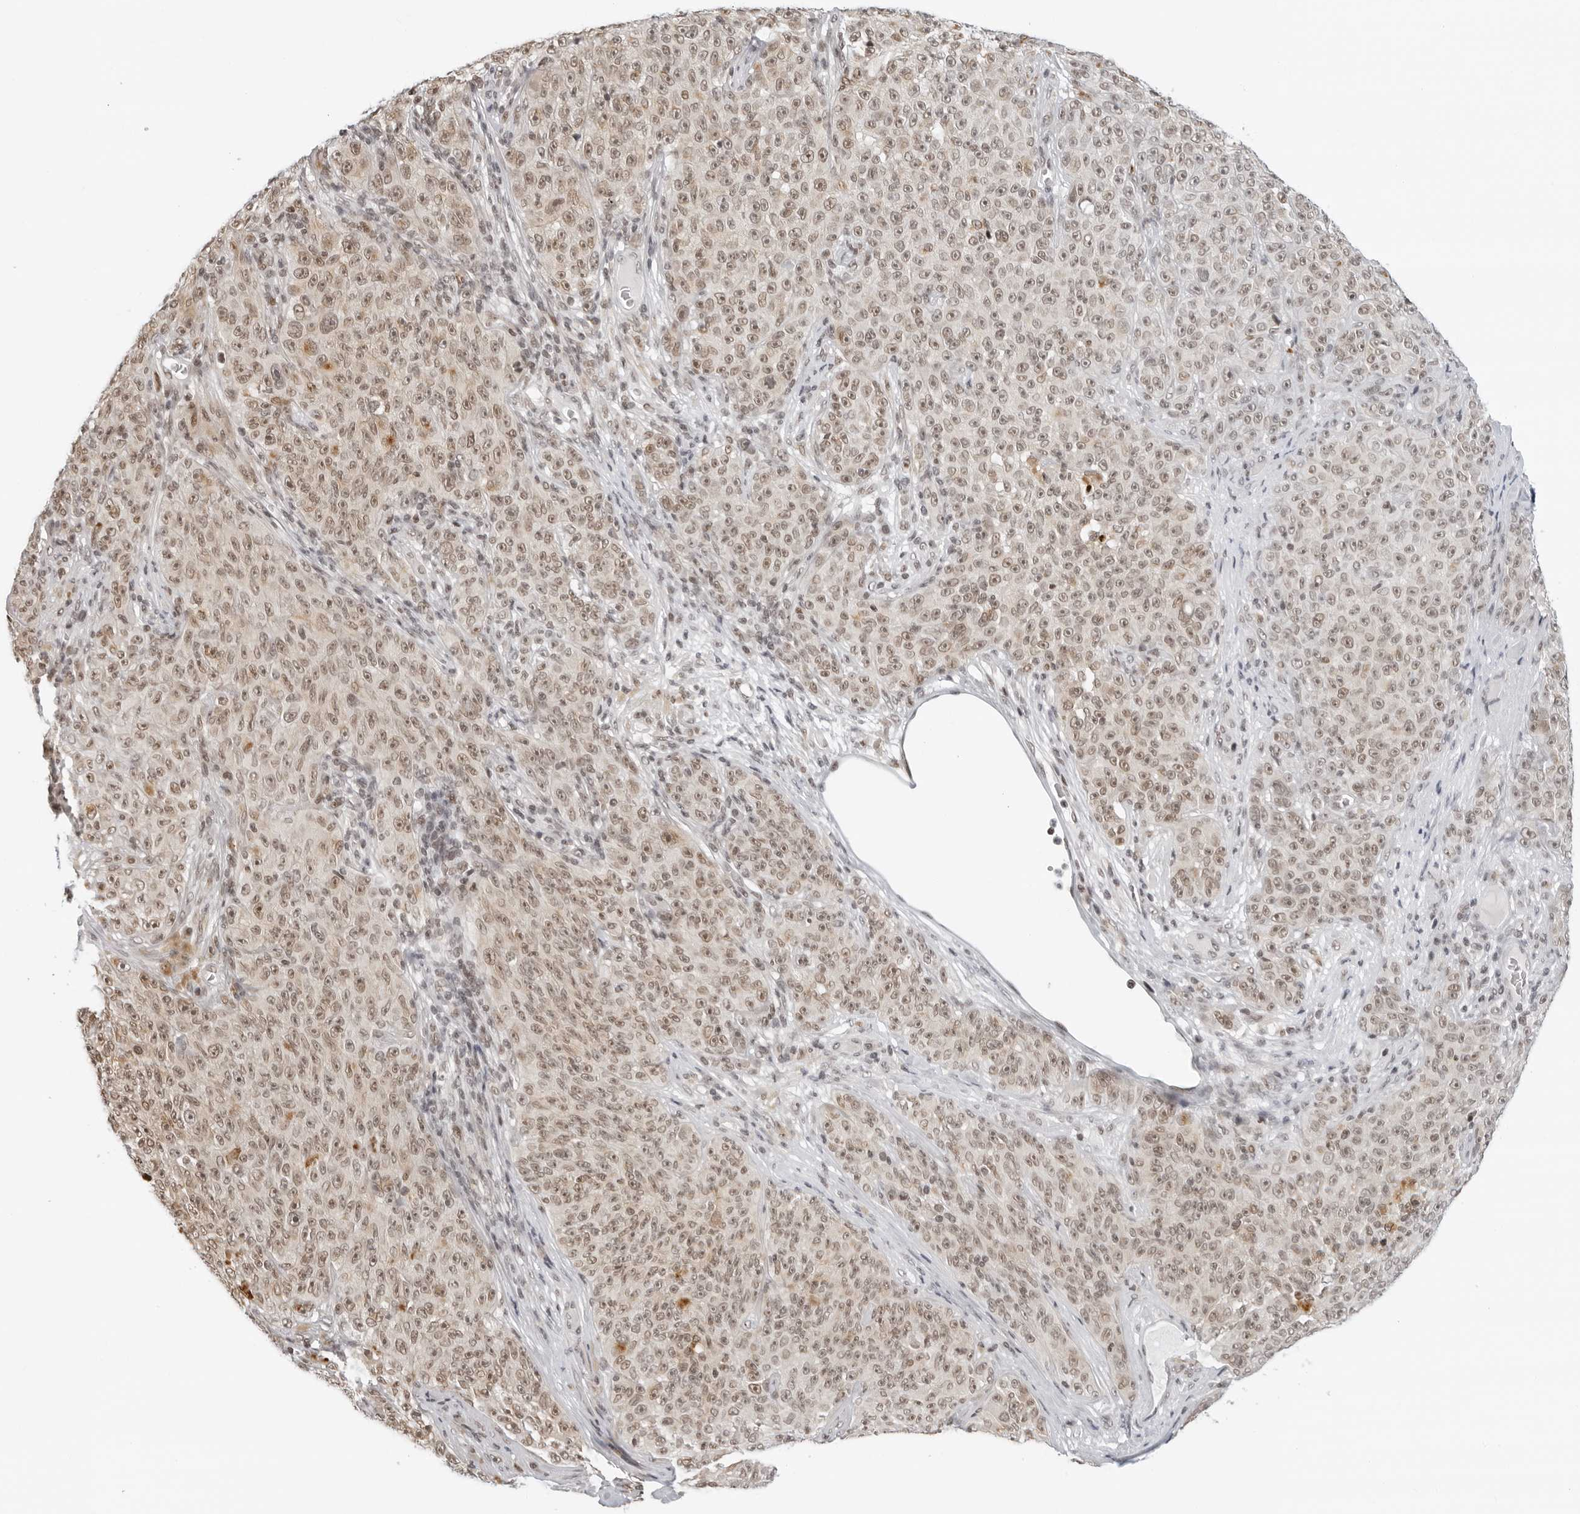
{"staining": {"intensity": "moderate", "quantity": ">75%", "location": "nuclear"}, "tissue": "melanoma", "cell_type": "Tumor cells", "image_type": "cancer", "snomed": [{"axis": "morphology", "description": "Malignant melanoma, NOS"}, {"axis": "topography", "description": "Skin"}], "caption": "This is a histology image of IHC staining of malignant melanoma, which shows moderate expression in the nuclear of tumor cells.", "gene": "MSH6", "patient": {"sex": "female", "age": 82}}